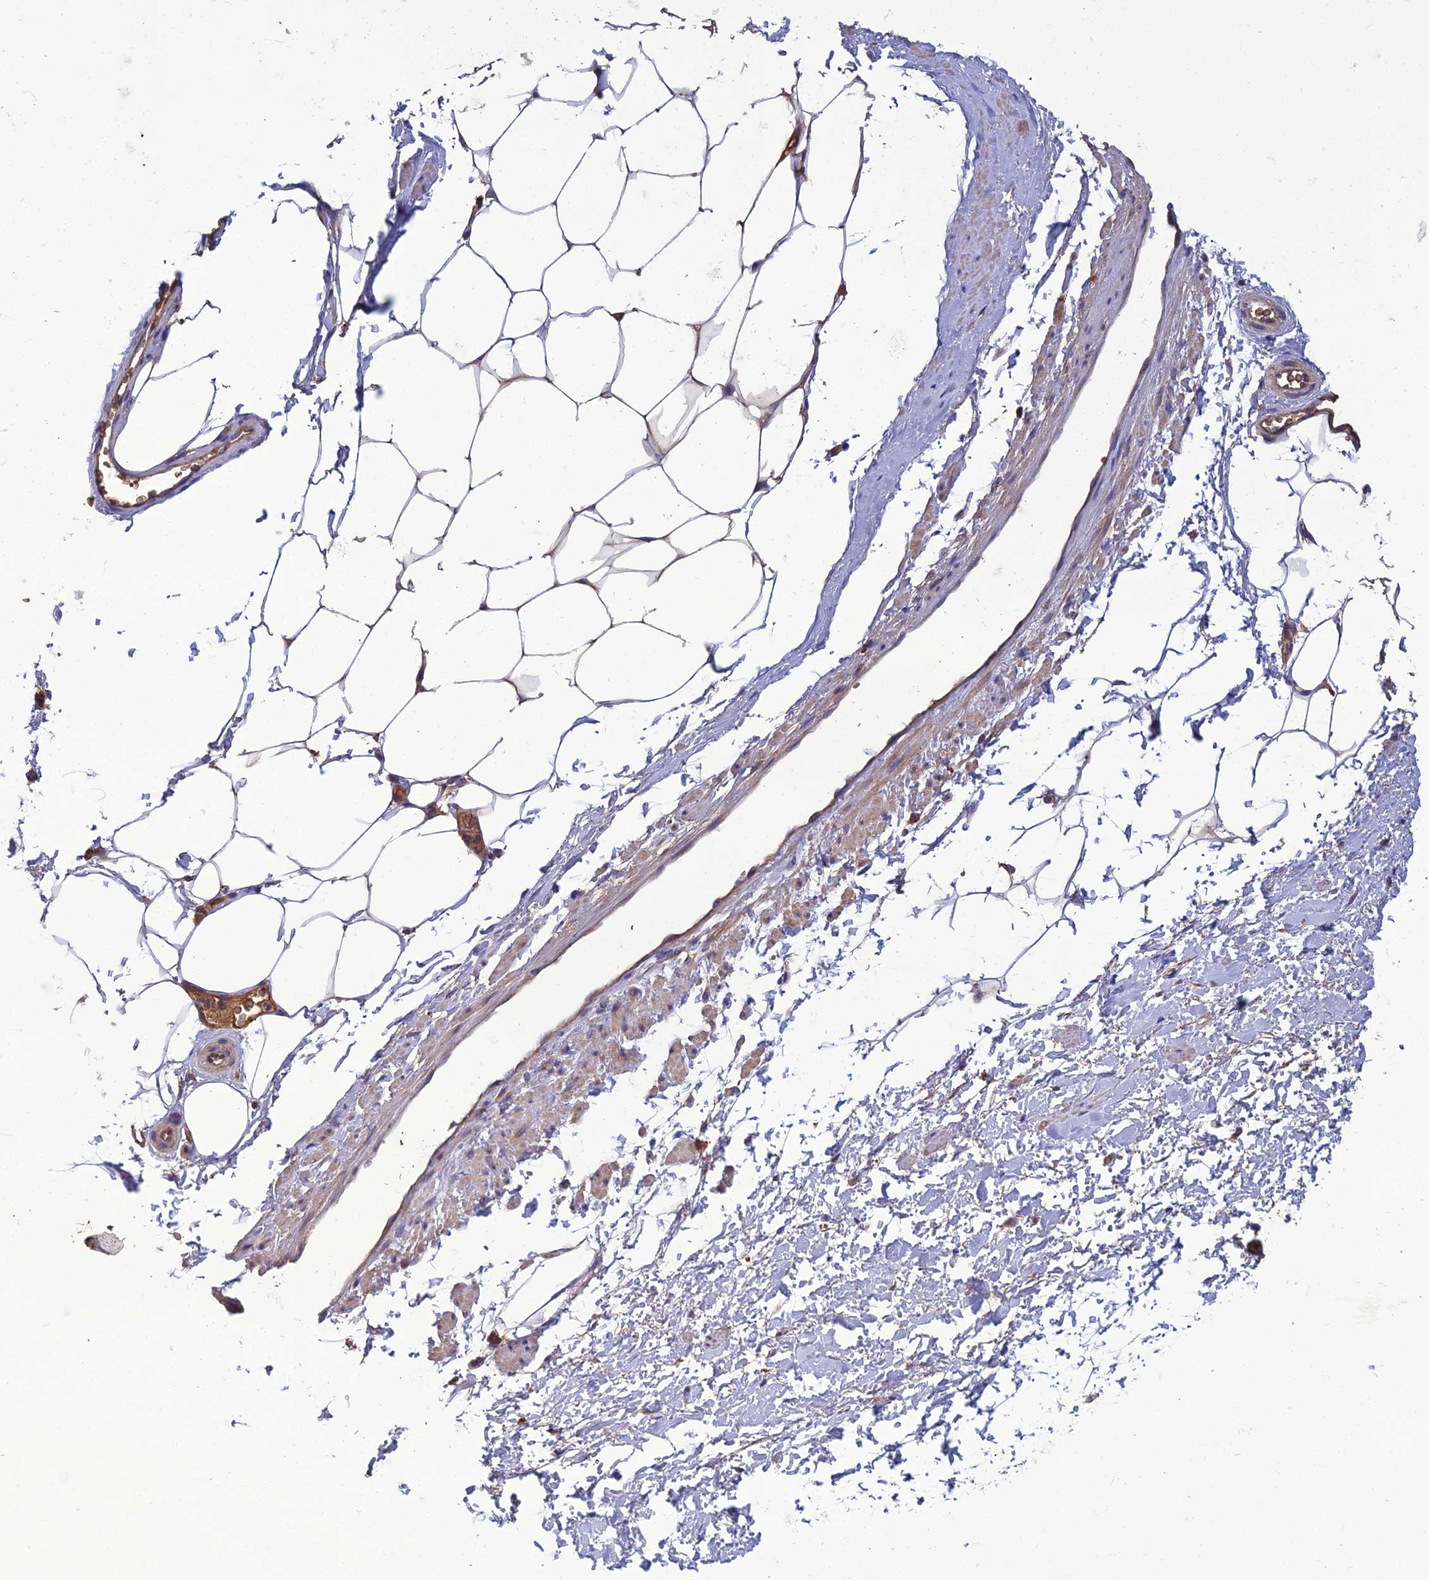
{"staining": {"intensity": "moderate", "quantity": "<25%", "location": "cytoplasmic/membranous"}, "tissue": "adipose tissue", "cell_type": "Adipocytes", "image_type": "normal", "snomed": [{"axis": "morphology", "description": "Normal tissue, NOS"}, {"axis": "morphology", "description": "Adenocarcinoma, Low grade"}, {"axis": "topography", "description": "Prostate"}, {"axis": "topography", "description": "Peripheral nerve tissue"}], "caption": "There is low levels of moderate cytoplasmic/membranous positivity in adipocytes of unremarkable adipose tissue, as demonstrated by immunohistochemical staining (brown color).", "gene": "GALR2", "patient": {"sex": "male", "age": 63}}